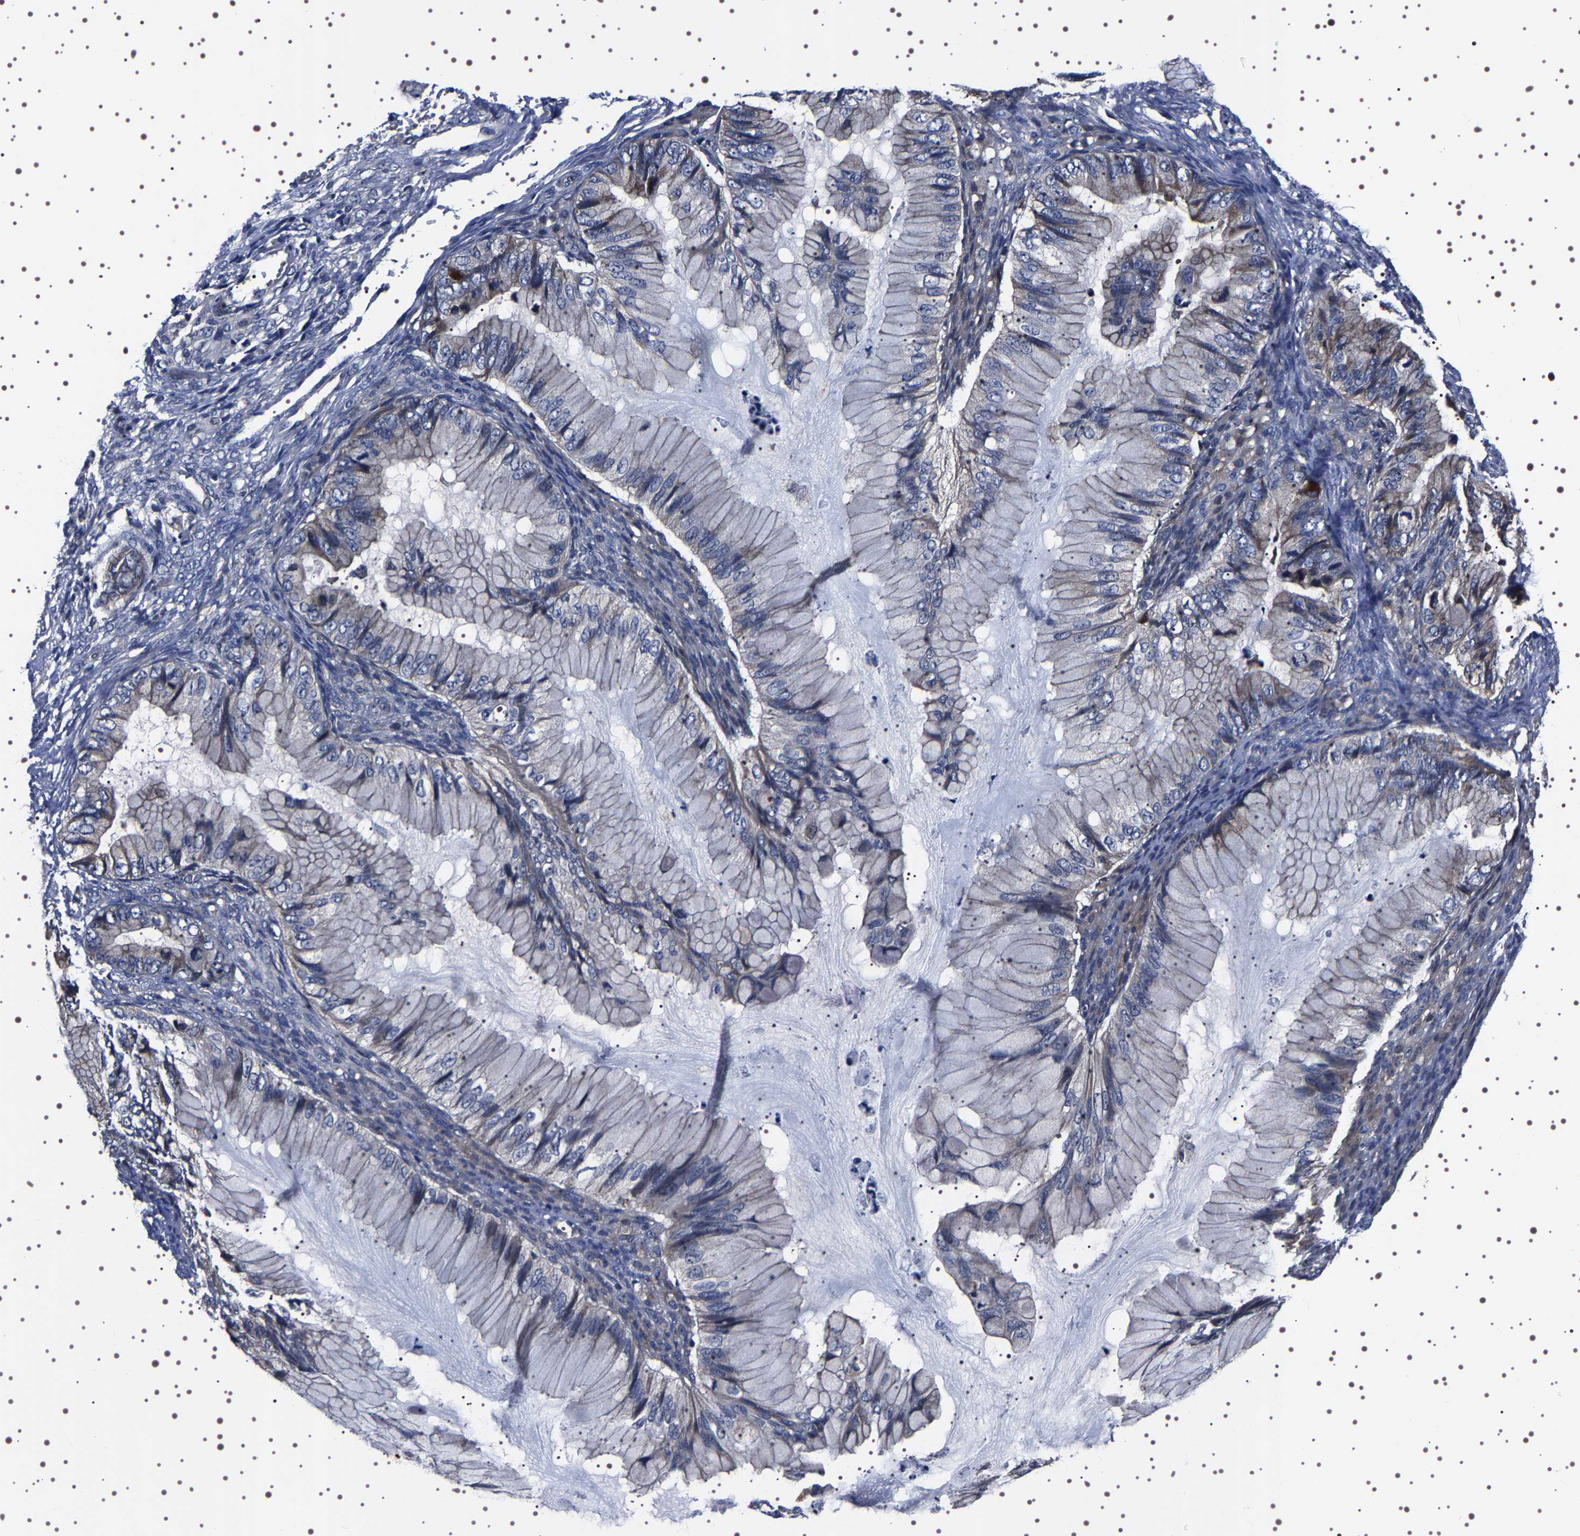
{"staining": {"intensity": "weak", "quantity": "<25%", "location": "cytoplasmic/membranous"}, "tissue": "ovarian cancer", "cell_type": "Tumor cells", "image_type": "cancer", "snomed": [{"axis": "morphology", "description": "Cystadenocarcinoma, mucinous, NOS"}, {"axis": "topography", "description": "Ovary"}], "caption": "Immunohistochemistry (IHC) of ovarian cancer (mucinous cystadenocarcinoma) reveals no positivity in tumor cells.", "gene": "TARBP1", "patient": {"sex": "female", "age": 36}}